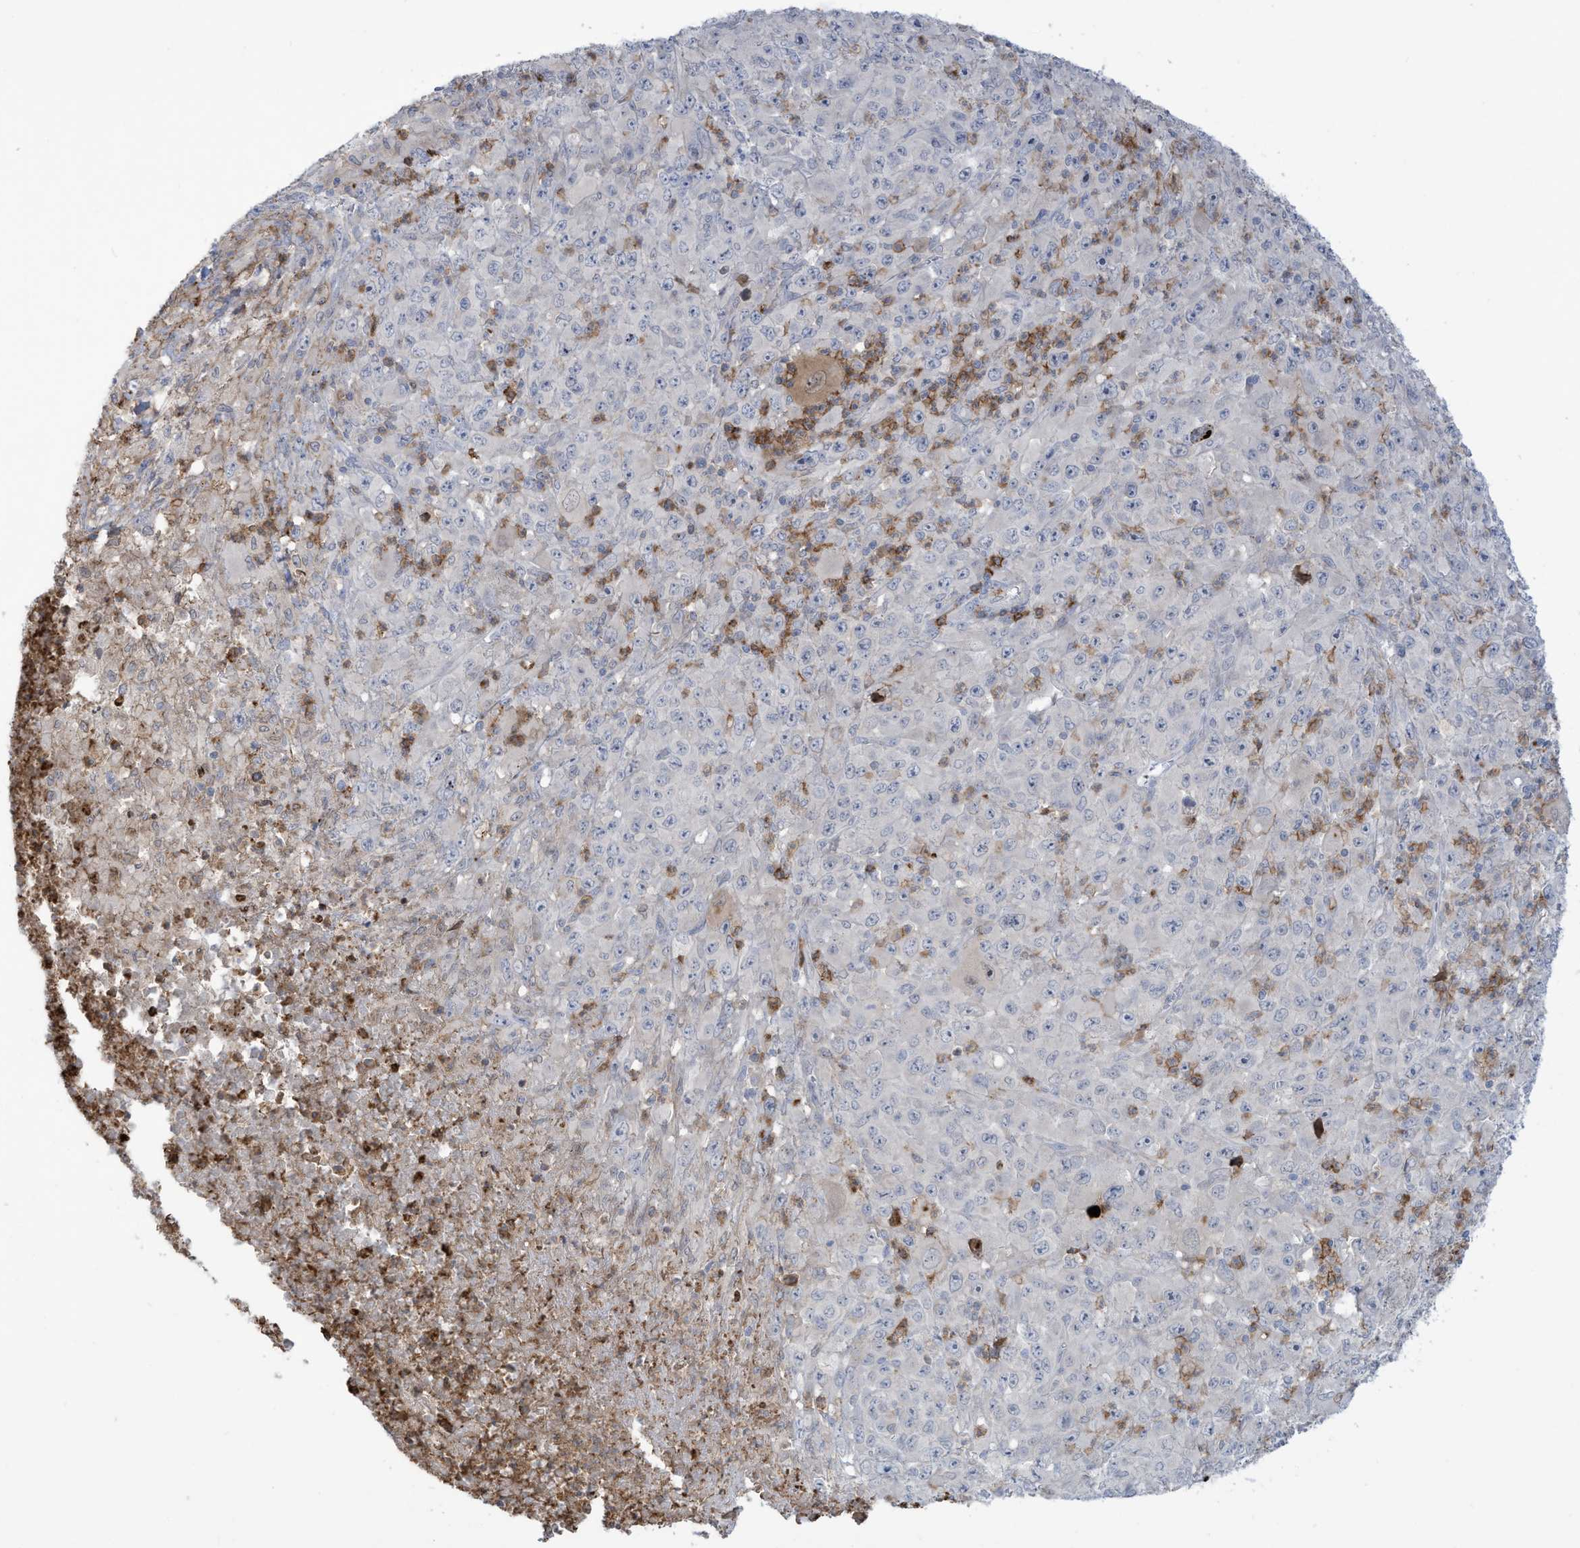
{"staining": {"intensity": "negative", "quantity": "none", "location": "none"}, "tissue": "melanoma", "cell_type": "Tumor cells", "image_type": "cancer", "snomed": [{"axis": "morphology", "description": "Malignant melanoma, Metastatic site"}, {"axis": "topography", "description": "Skin"}], "caption": "High power microscopy histopathology image of an immunohistochemistry micrograph of melanoma, revealing no significant positivity in tumor cells.", "gene": "NOTO", "patient": {"sex": "female", "age": 56}}